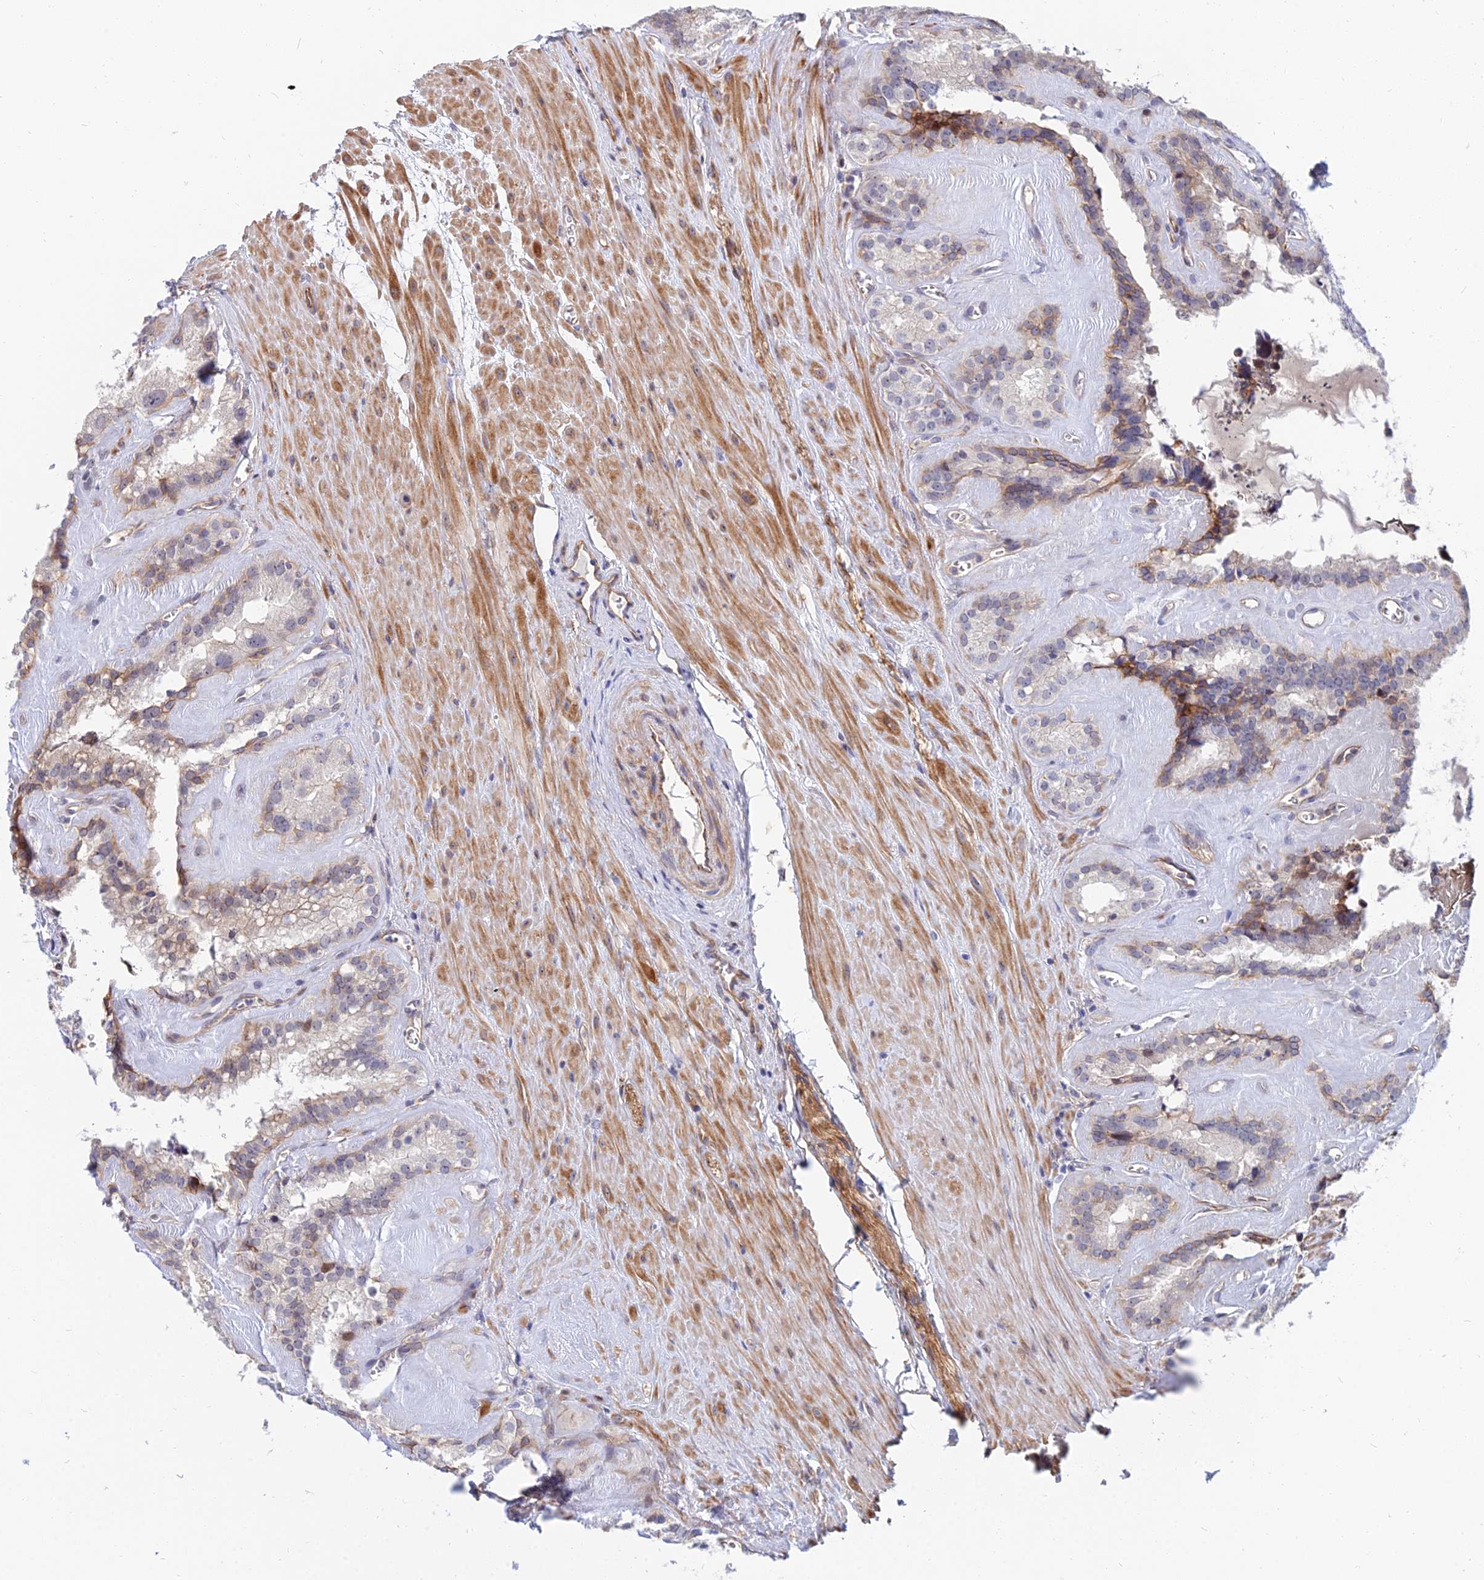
{"staining": {"intensity": "moderate", "quantity": "<25%", "location": "cytoplasmic/membranous"}, "tissue": "seminal vesicle", "cell_type": "Glandular cells", "image_type": "normal", "snomed": [{"axis": "morphology", "description": "Normal tissue, NOS"}, {"axis": "topography", "description": "Prostate"}, {"axis": "topography", "description": "Seminal veicle"}], "caption": "Immunohistochemical staining of normal human seminal vesicle reveals low levels of moderate cytoplasmic/membranous expression in approximately <25% of glandular cells. Using DAB (3,3'-diaminobenzidine) (brown) and hematoxylin (blue) stains, captured at high magnification using brightfield microscopy.", "gene": "TRIM43B", "patient": {"sex": "male", "age": 59}}